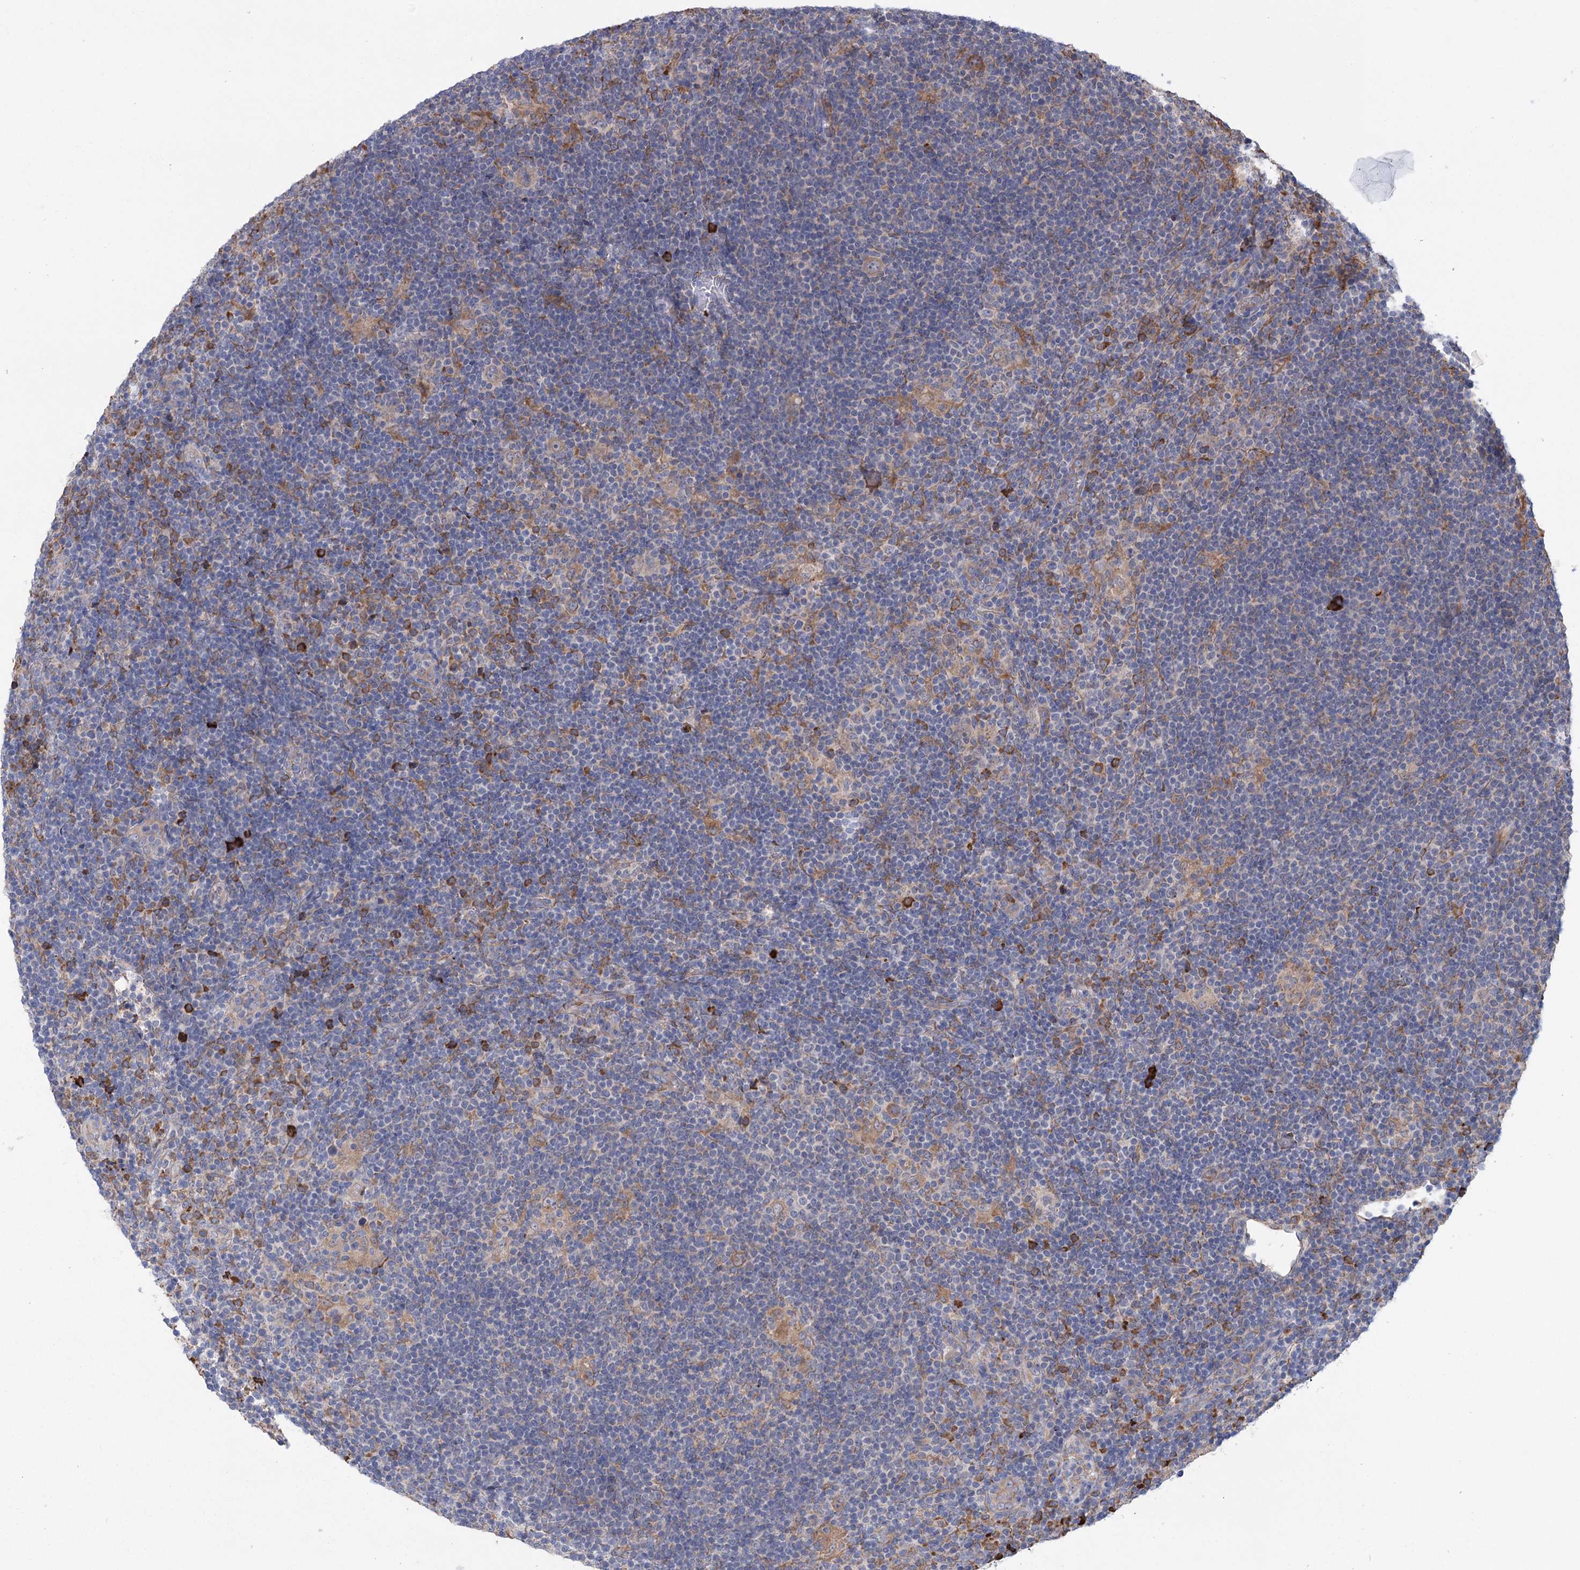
{"staining": {"intensity": "weak", "quantity": ">75%", "location": "cytoplasmic/membranous"}, "tissue": "lymphoma", "cell_type": "Tumor cells", "image_type": "cancer", "snomed": [{"axis": "morphology", "description": "Hodgkin's disease, NOS"}, {"axis": "topography", "description": "Lymph node"}], "caption": "Immunohistochemical staining of human lymphoma exhibits low levels of weak cytoplasmic/membranous protein positivity in approximately >75% of tumor cells. Ihc stains the protein of interest in brown and the nuclei are stained blue.", "gene": "METTL24", "patient": {"sex": "female", "age": 57}}